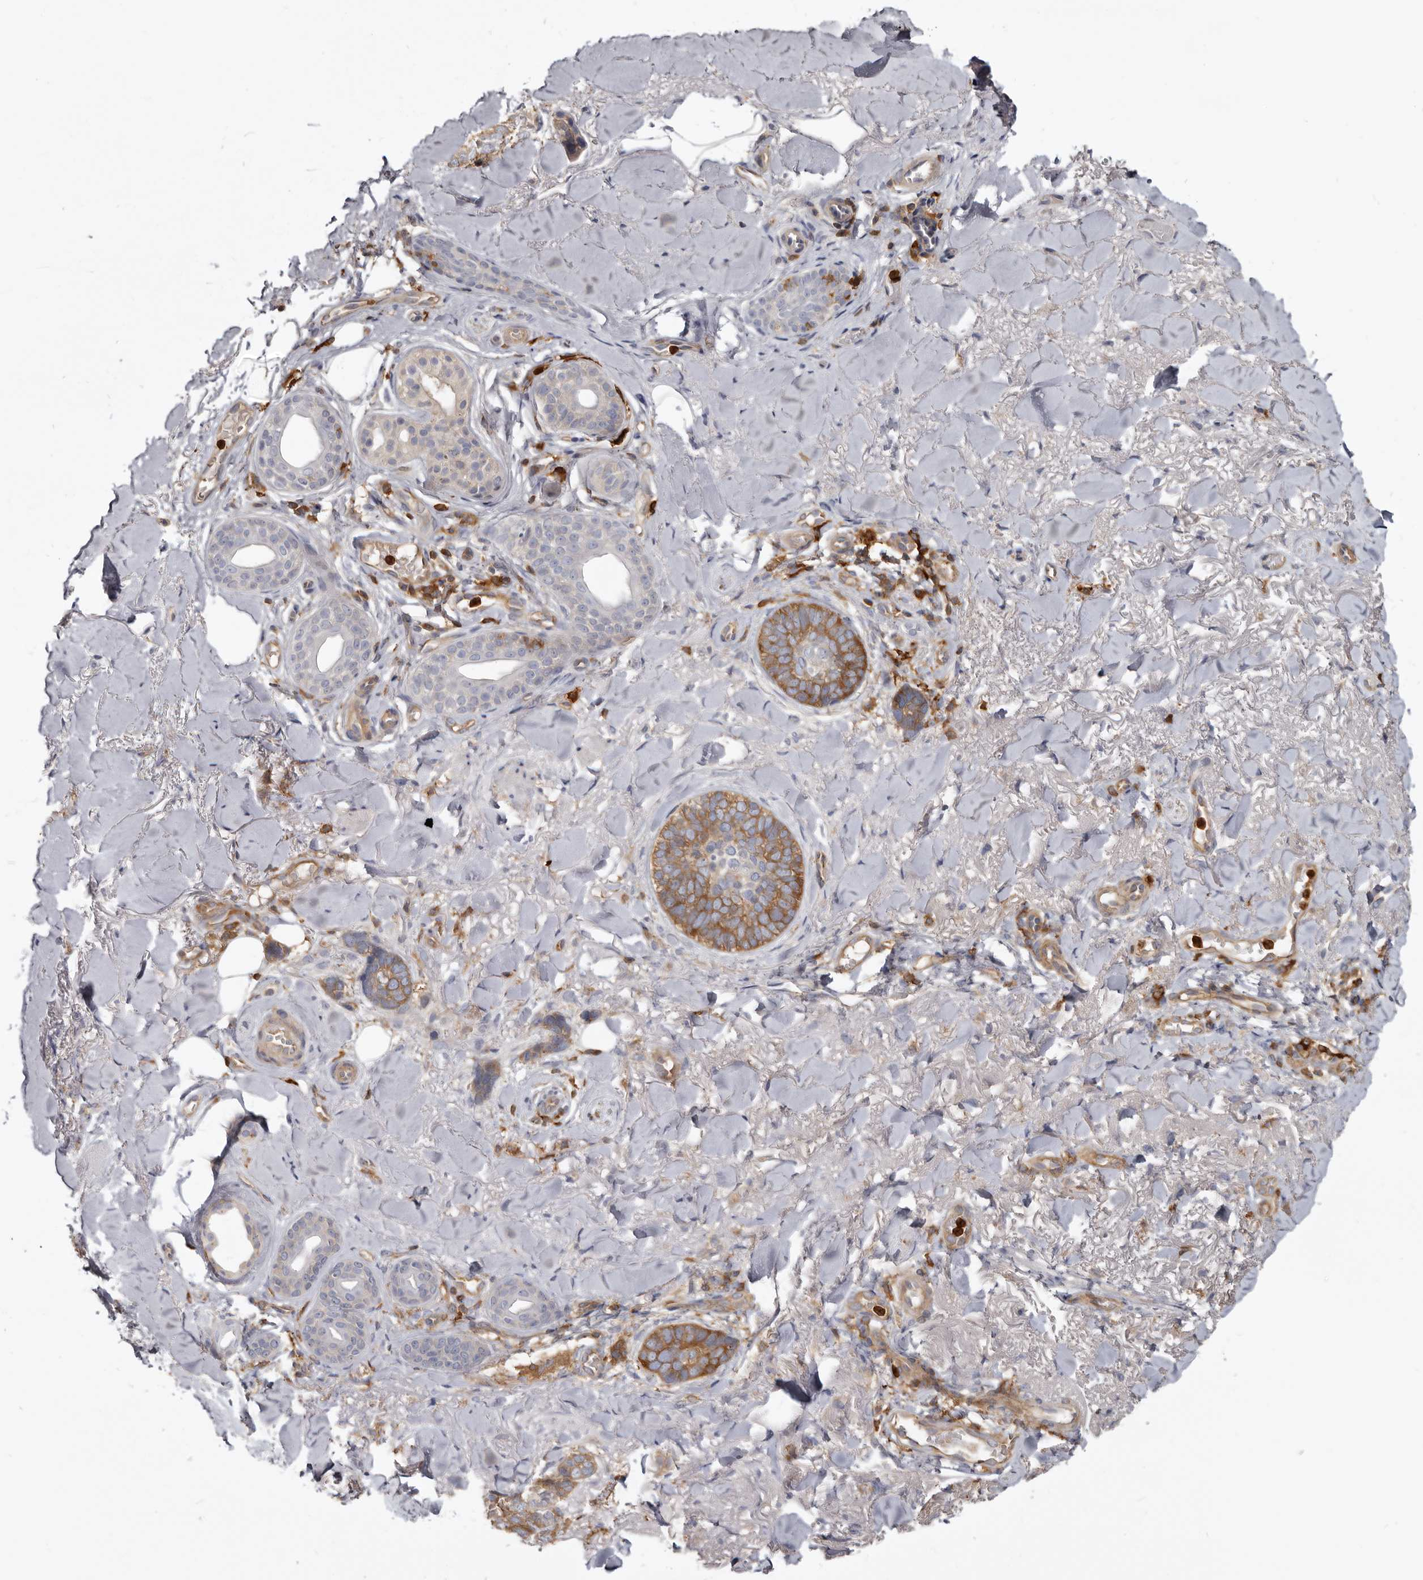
{"staining": {"intensity": "moderate", "quantity": ">75%", "location": "cytoplasmic/membranous"}, "tissue": "skin cancer", "cell_type": "Tumor cells", "image_type": "cancer", "snomed": [{"axis": "morphology", "description": "Basal cell carcinoma"}, {"axis": "topography", "description": "Skin"}], "caption": "DAB immunohistochemical staining of human skin cancer demonstrates moderate cytoplasmic/membranous protein staining in approximately >75% of tumor cells. Immunohistochemistry stains the protein in brown and the nuclei are stained blue.", "gene": "CBL", "patient": {"sex": "female", "age": 82}}